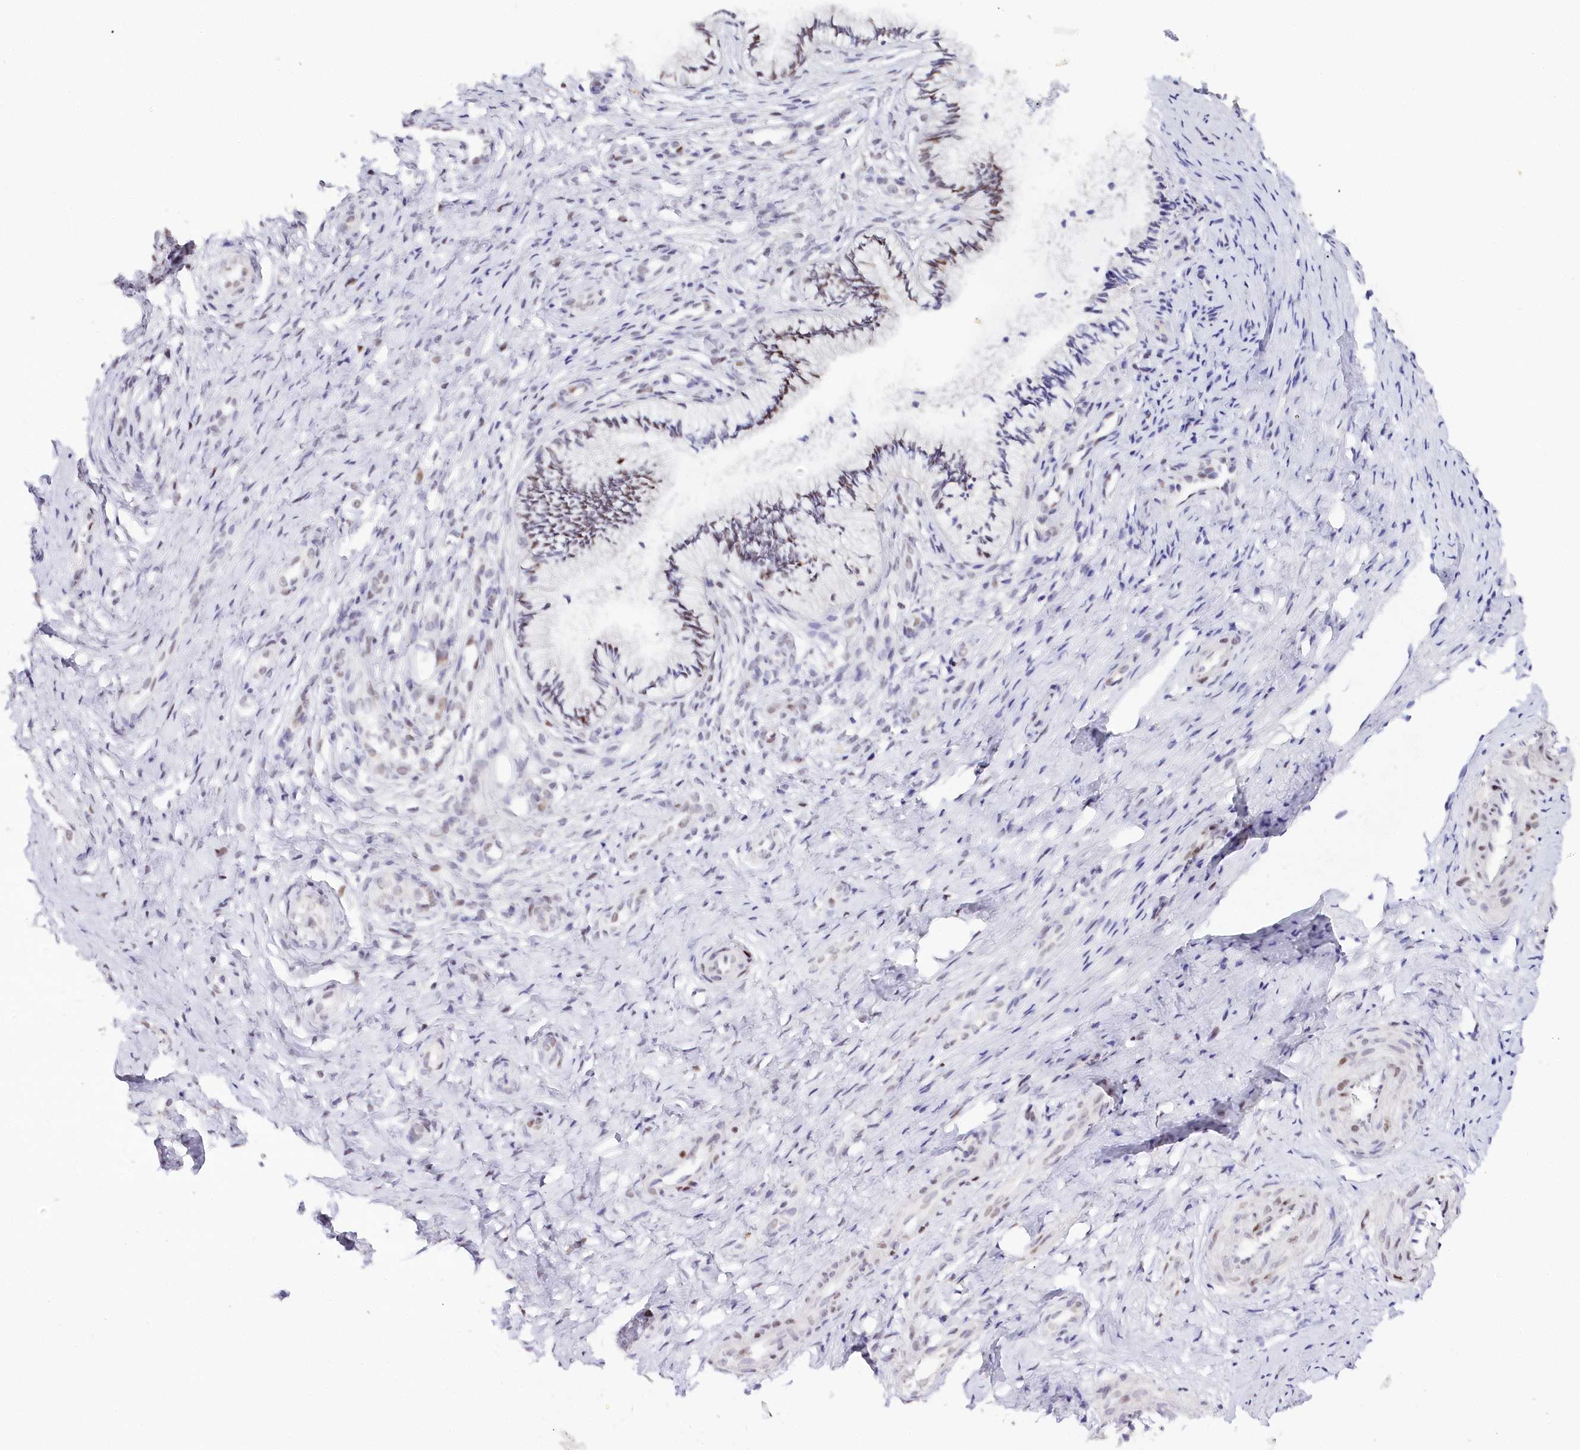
{"staining": {"intensity": "moderate", "quantity": "<25%", "location": "nuclear"}, "tissue": "cervix", "cell_type": "Glandular cells", "image_type": "normal", "snomed": [{"axis": "morphology", "description": "Normal tissue, NOS"}, {"axis": "topography", "description": "Cervix"}], "caption": "Immunohistochemical staining of benign cervix reveals low levels of moderate nuclear positivity in about <25% of glandular cells. (DAB (3,3'-diaminobenzidine) IHC with brightfield microscopy, high magnification).", "gene": "TP53", "patient": {"sex": "female", "age": 36}}